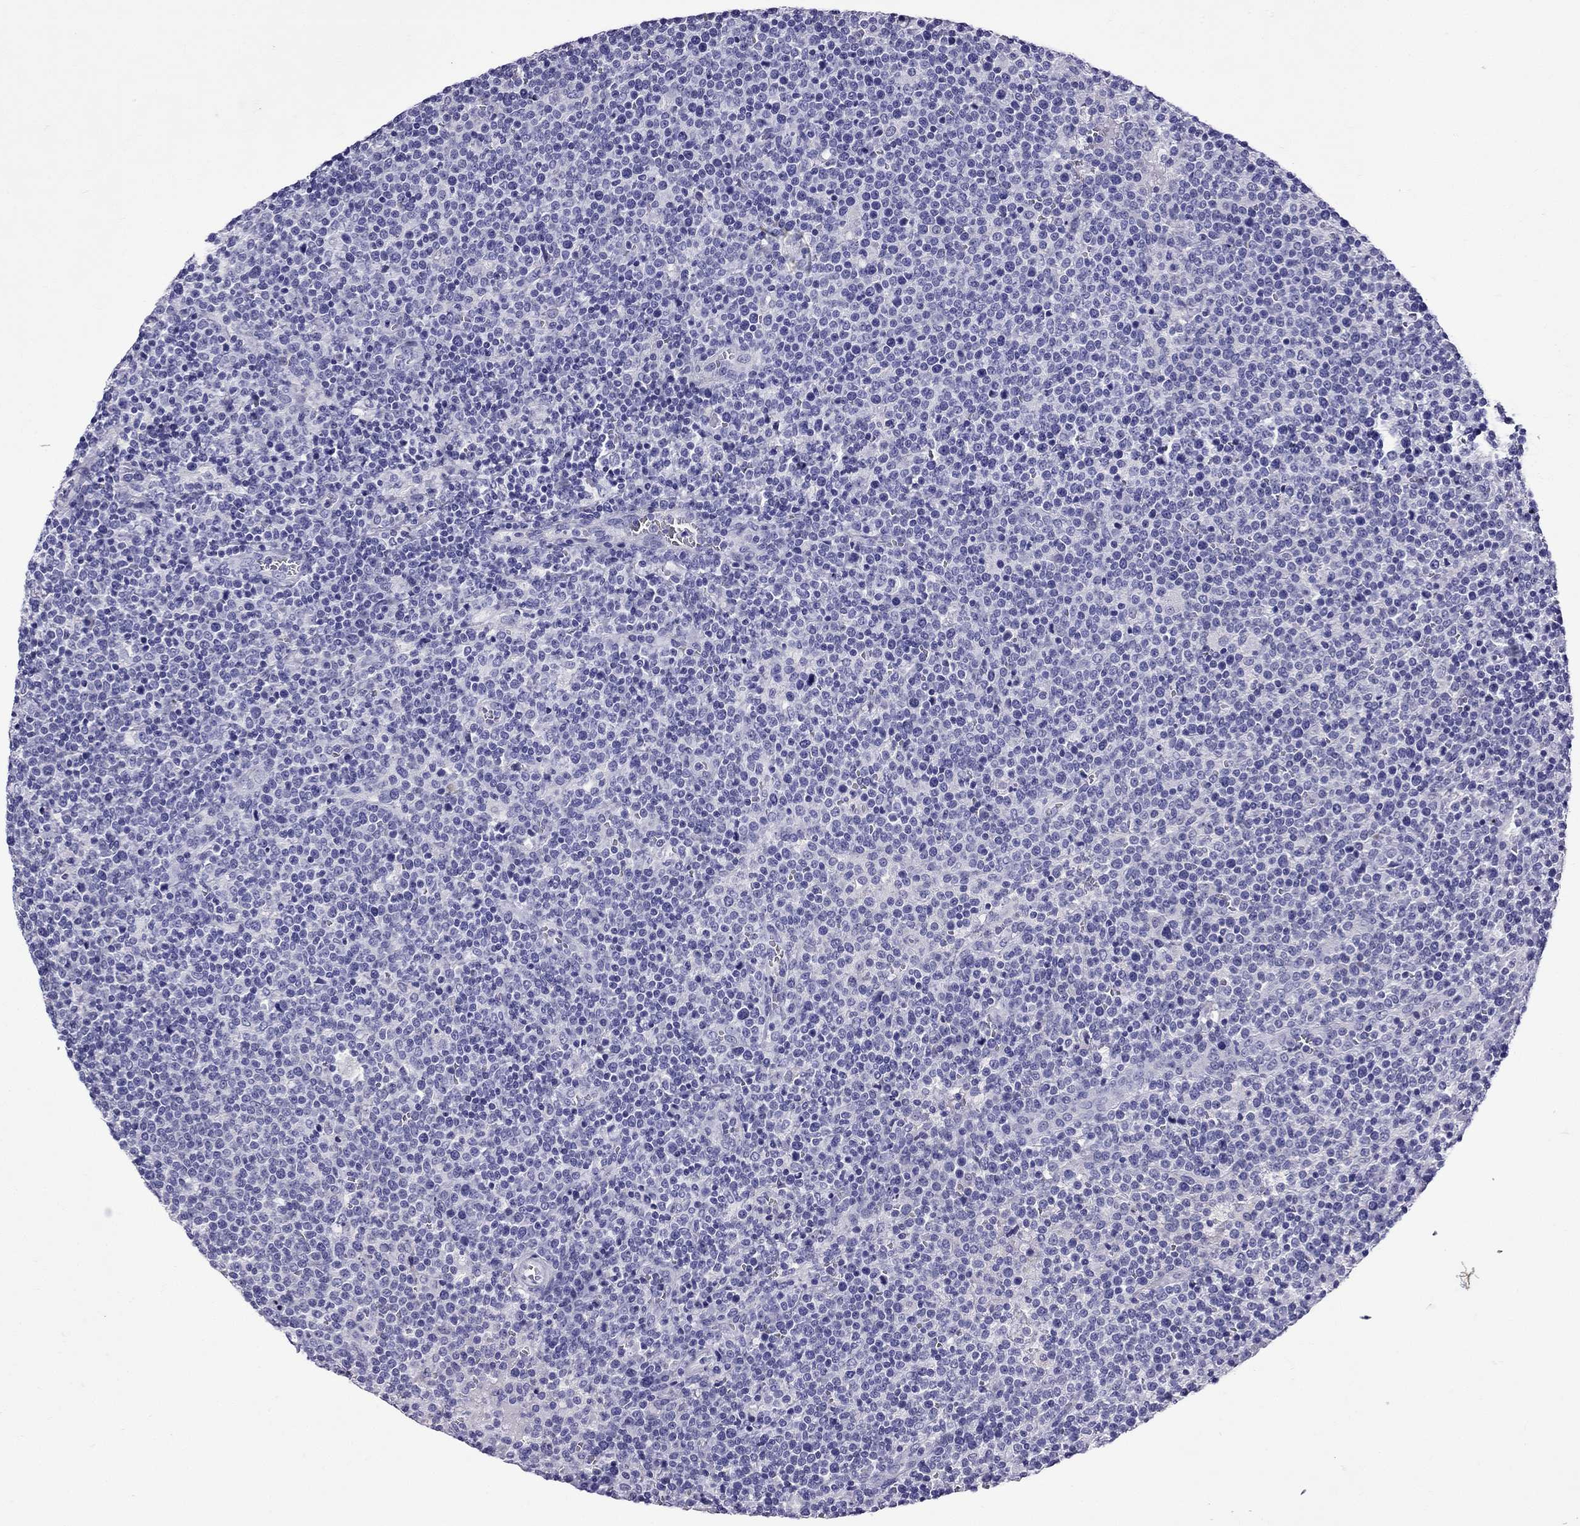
{"staining": {"intensity": "negative", "quantity": "none", "location": "none"}, "tissue": "lymphoma", "cell_type": "Tumor cells", "image_type": "cancer", "snomed": [{"axis": "morphology", "description": "Malignant lymphoma, non-Hodgkin's type, High grade"}, {"axis": "topography", "description": "Lymph node"}], "caption": "Immunohistochemistry image of neoplastic tissue: lymphoma stained with DAB demonstrates no significant protein staining in tumor cells.", "gene": "ERC2", "patient": {"sex": "male", "age": 61}}